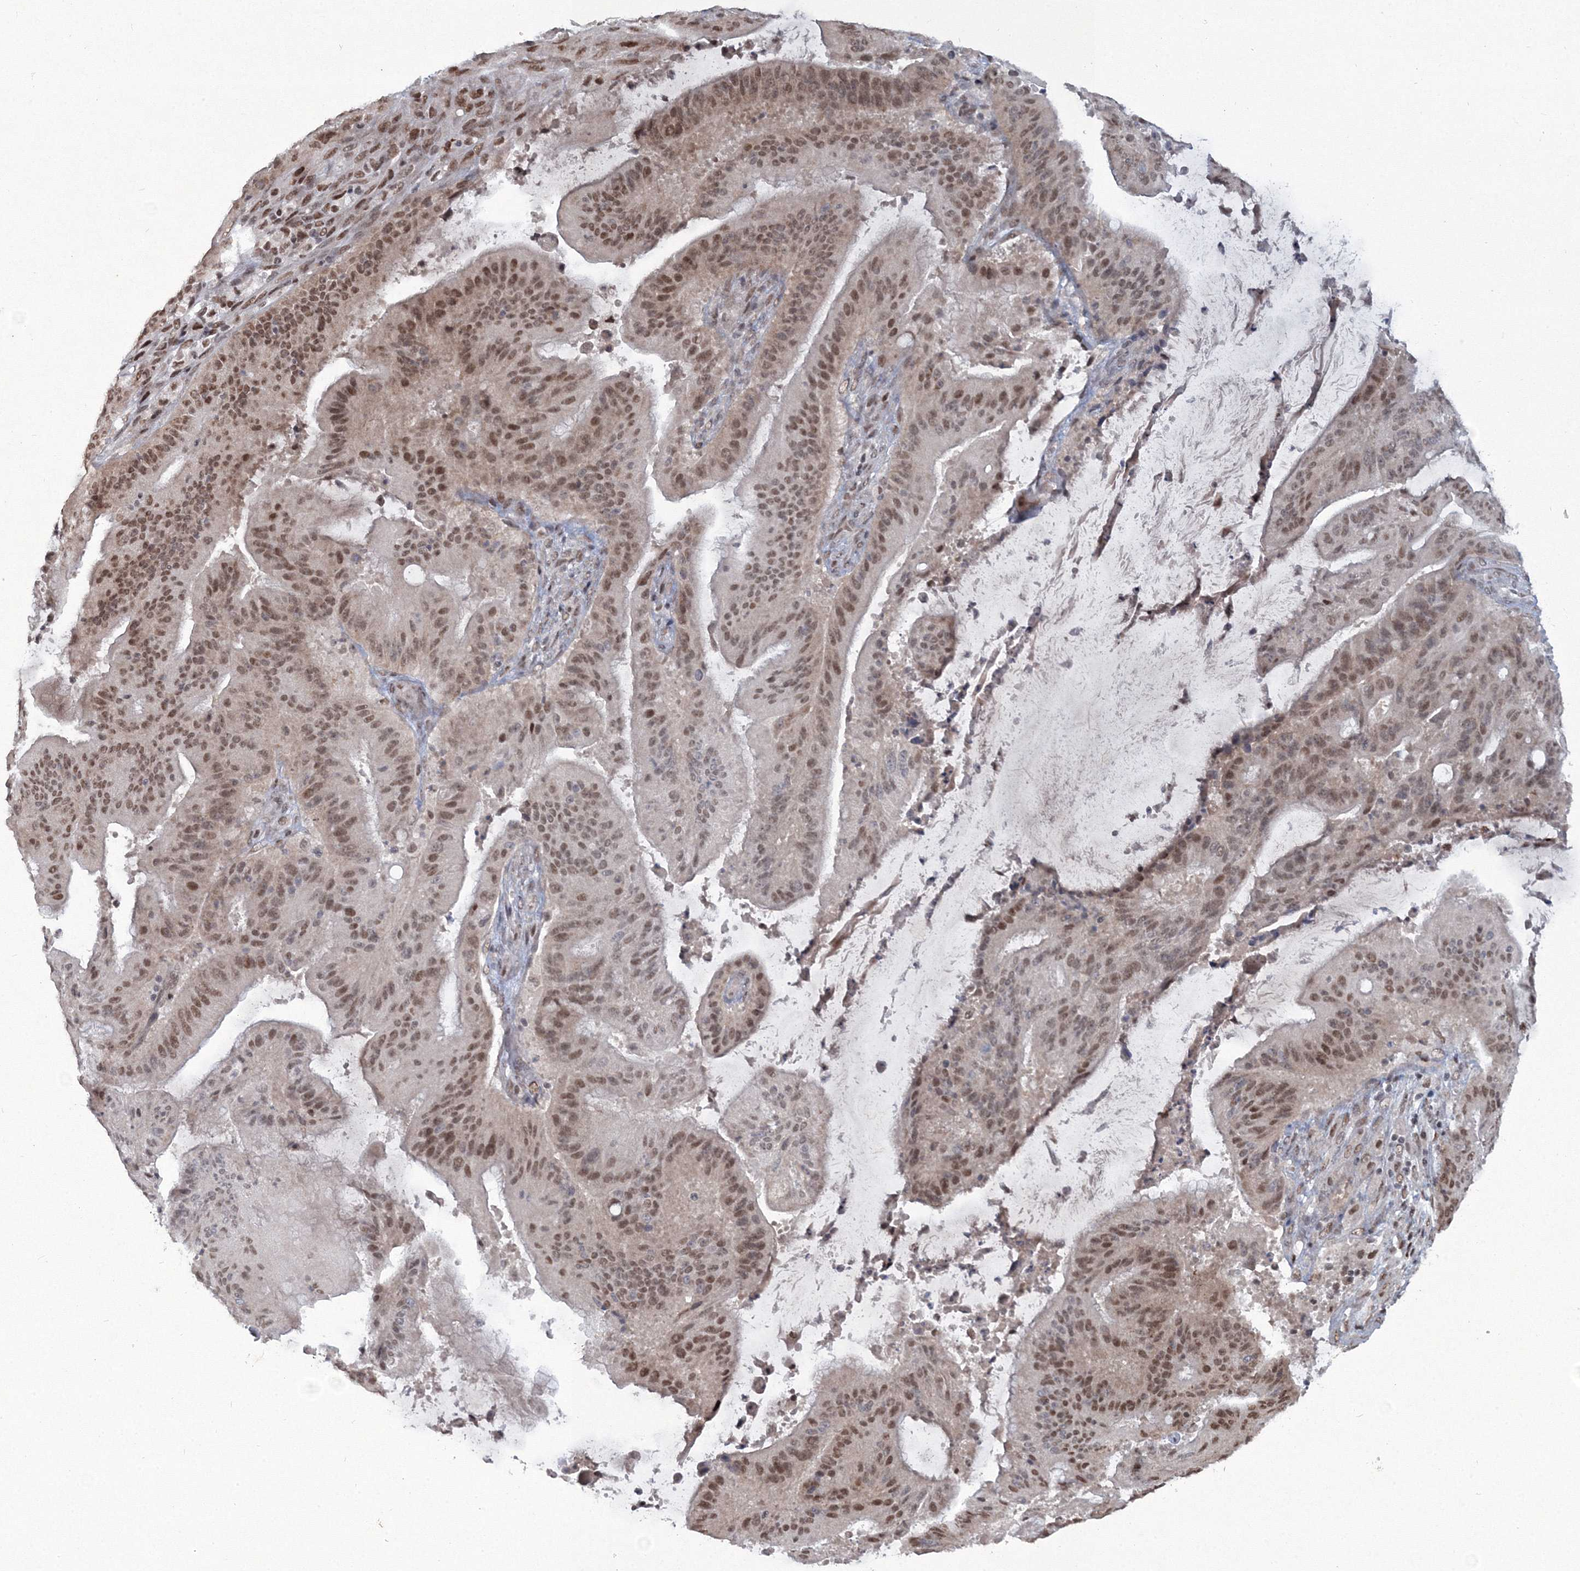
{"staining": {"intensity": "moderate", "quantity": ">75%", "location": "nuclear"}, "tissue": "liver cancer", "cell_type": "Tumor cells", "image_type": "cancer", "snomed": [{"axis": "morphology", "description": "Normal tissue, NOS"}, {"axis": "morphology", "description": "Cholangiocarcinoma"}, {"axis": "topography", "description": "Liver"}, {"axis": "topography", "description": "Peripheral nerve tissue"}], "caption": "Protein expression analysis of liver cancer (cholangiocarcinoma) exhibits moderate nuclear expression in about >75% of tumor cells. (Stains: DAB (3,3'-diaminobenzidine) in brown, nuclei in blue, Microscopy: brightfield microscopy at high magnification).", "gene": "C3orf33", "patient": {"sex": "female", "age": 73}}